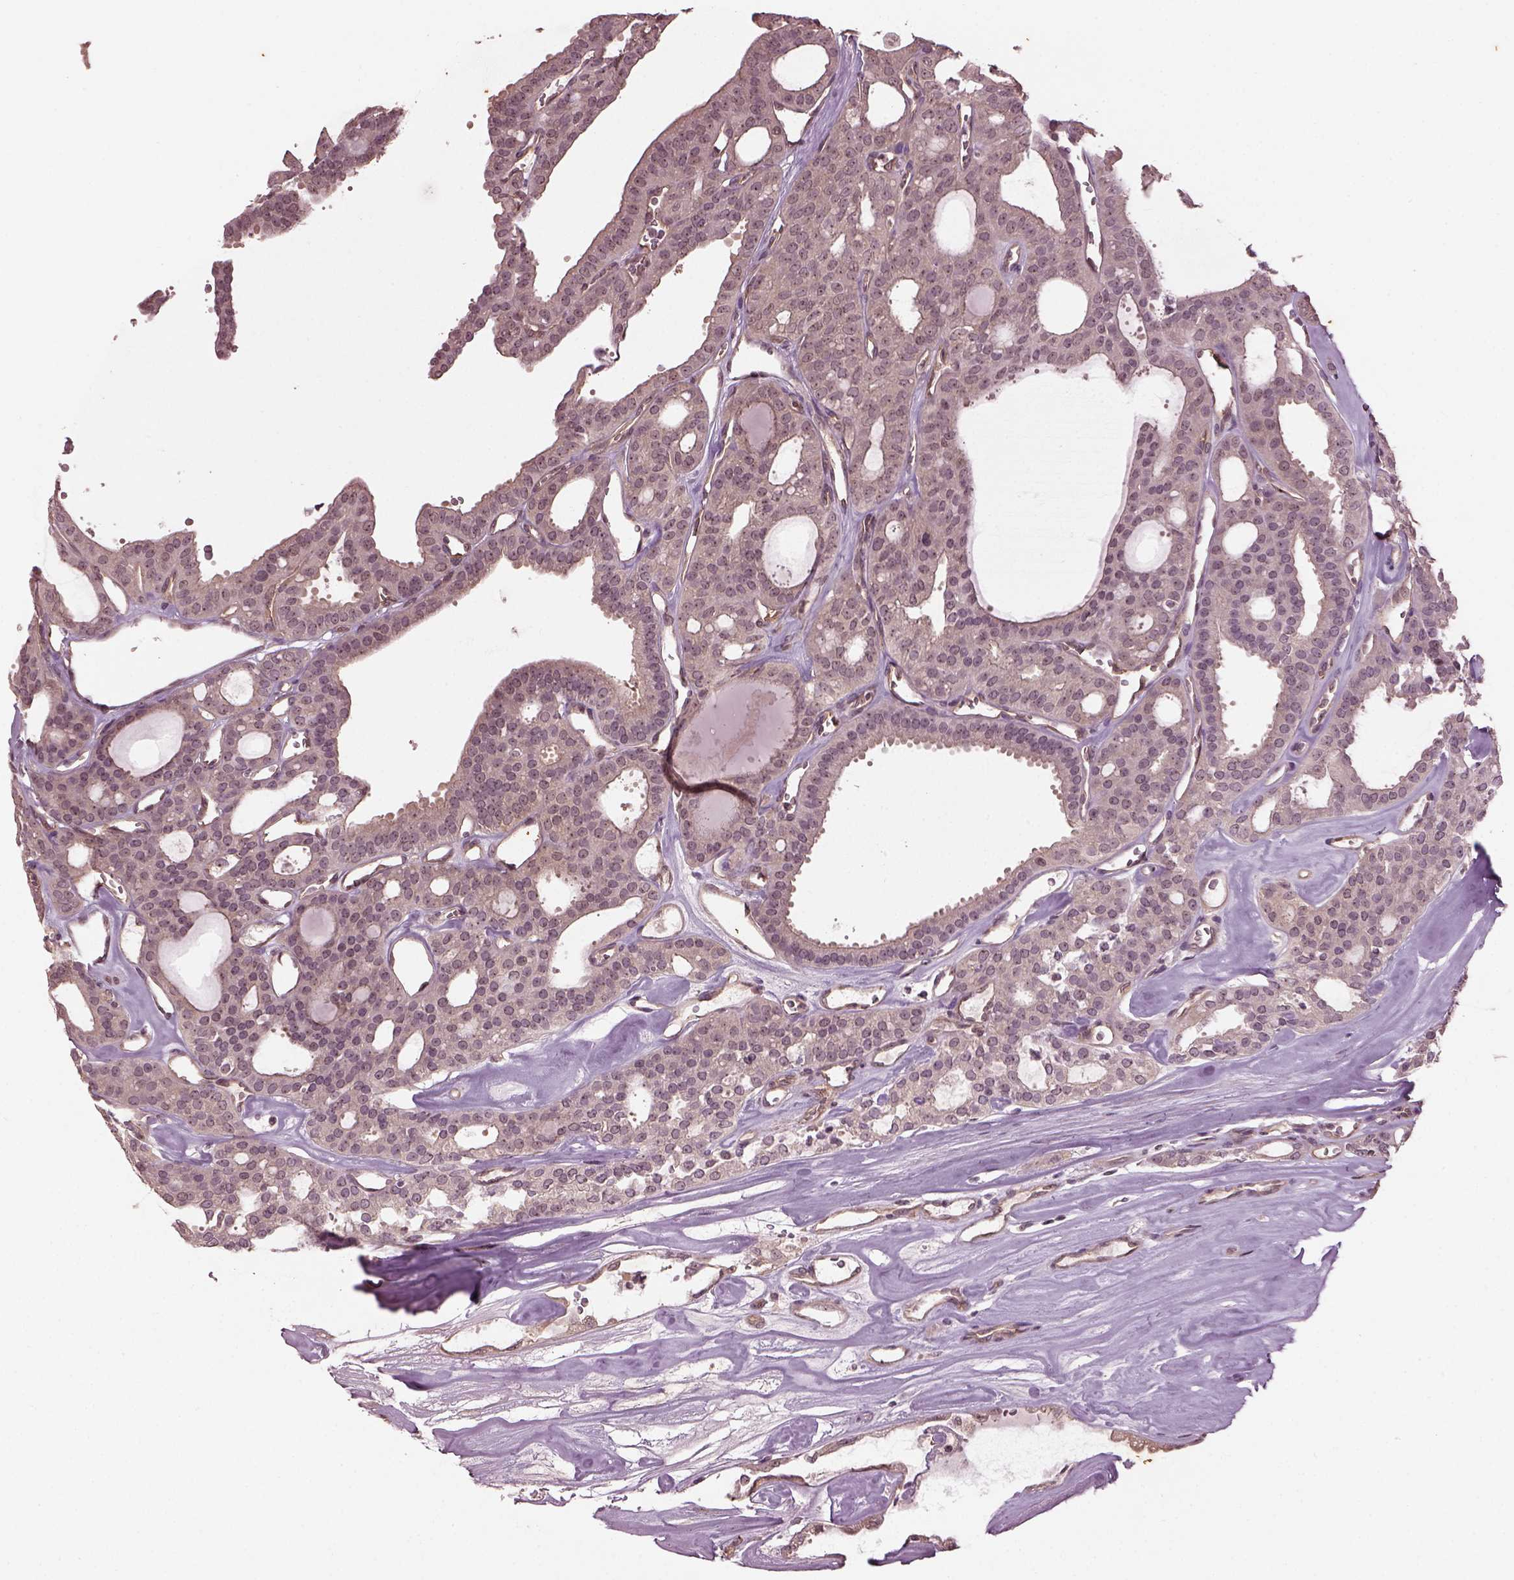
{"staining": {"intensity": "weak", "quantity": "25%-75%", "location": "nuclear"}, "tissue": "thyroid cancer", "cell_type": "Tumor cells", "image_type": "cancer", "snomed": [{"axis": "morphology", "description": "Follicular adenoma carcinoma, NOS"}, {"axis": "topography", "description": "Thyroid gland"}], "caption": "Immunohistochemical staining of human follicular adenoma carcinoma (thyroid) exhibits low levels of weak nuclear positivity in about 25%-75% of tumor cells.", "gene": "GNRH1", "patient": {"sex": "male", "age": 75}}